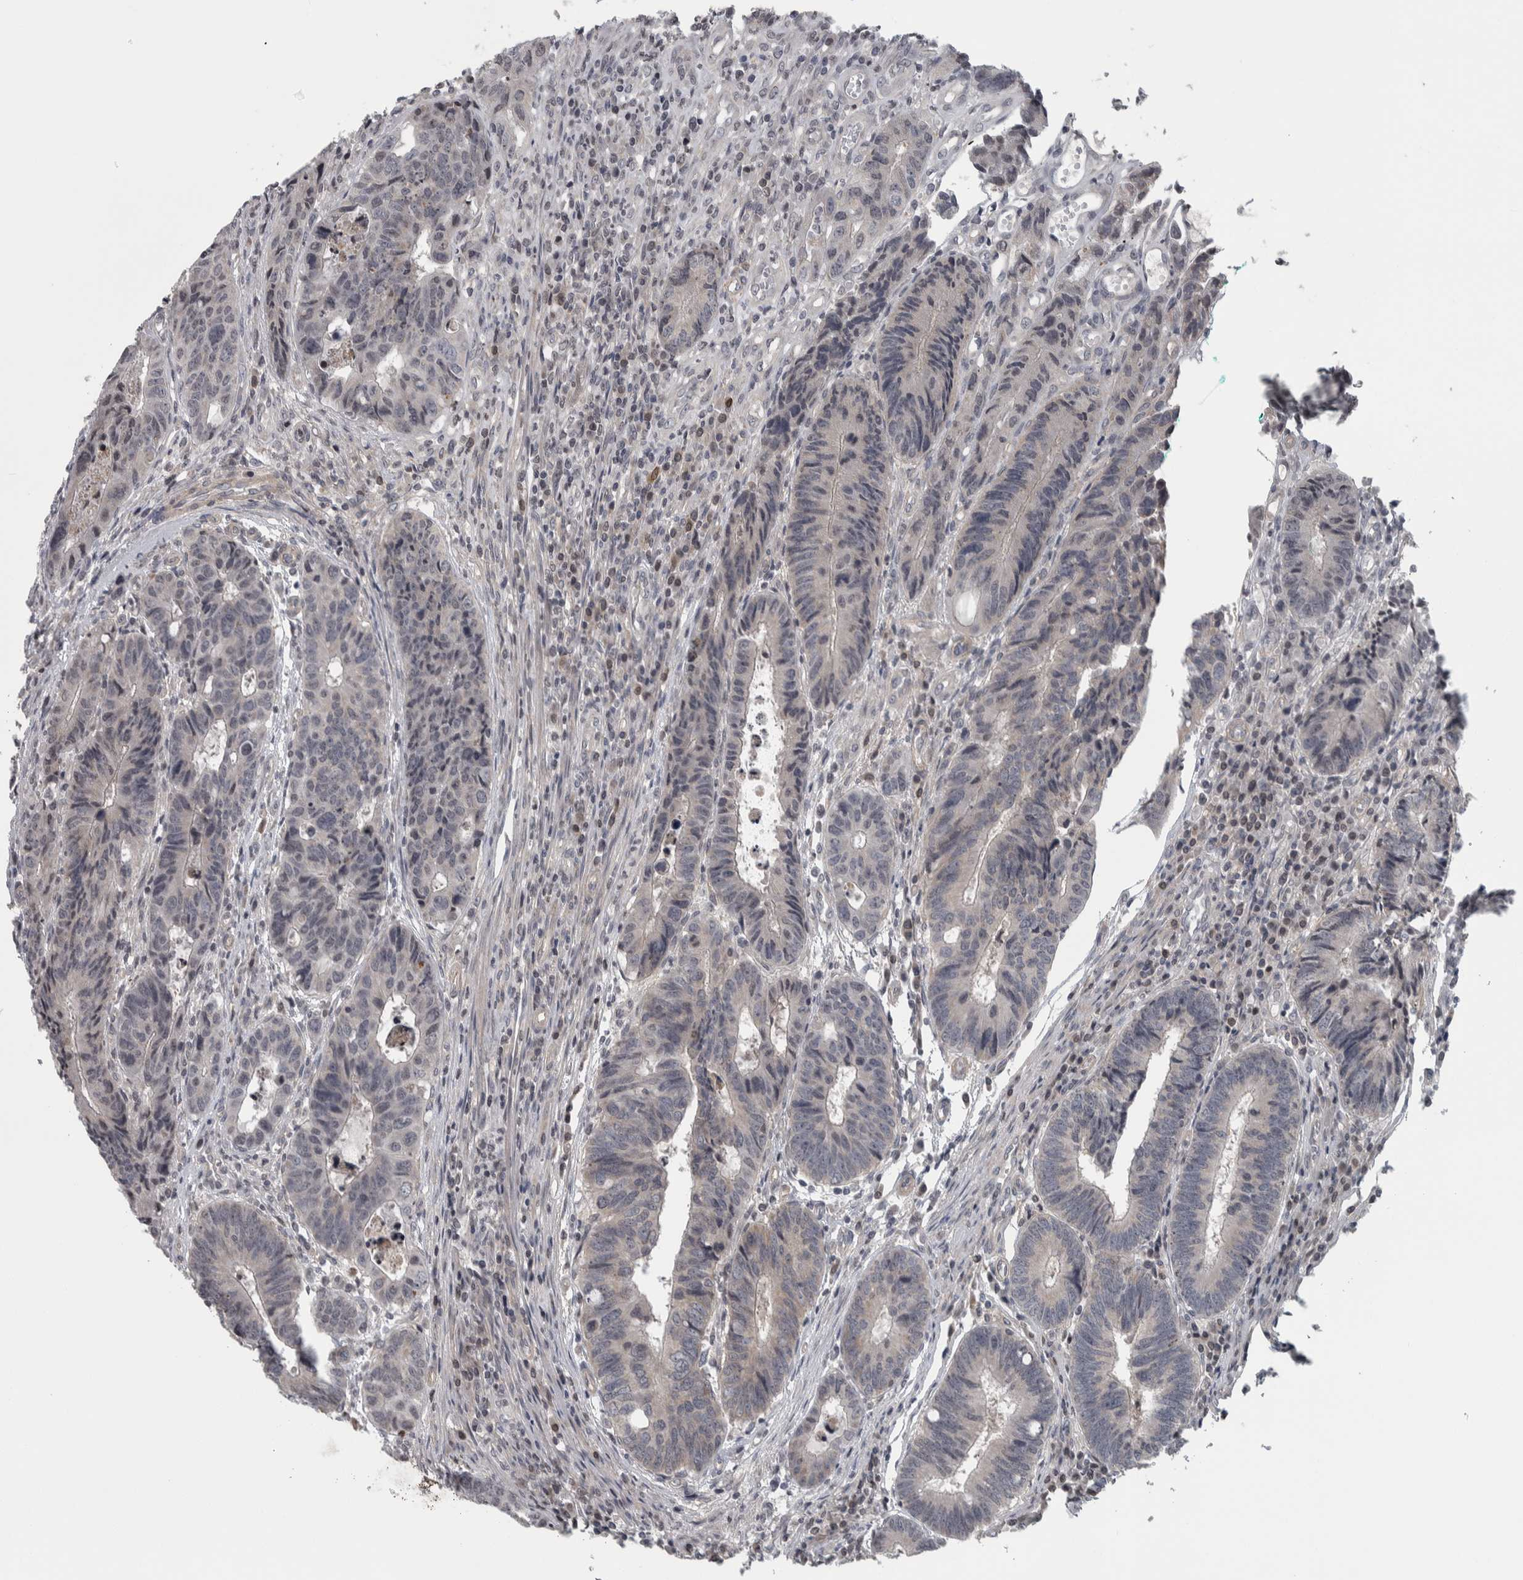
{"staining": {"intensity": "negative", "quantity": "none", "location": "none"}, "tissue": "colorectal cancer", "cell_type": "Tumor cells", "image_type": "cancer", "snomed": [{"axis": "morphology", "description": "Adenocarcinoma, NOS"}, {"axis": "topography", "description": "Rectum"}], "caption": "Human colorectal adenocarcinoma stained for a protein using IHC exhibits no positivity in tumor cells.", "gene": "CWC27", "patient": {"sex": "male", "age": 84}}